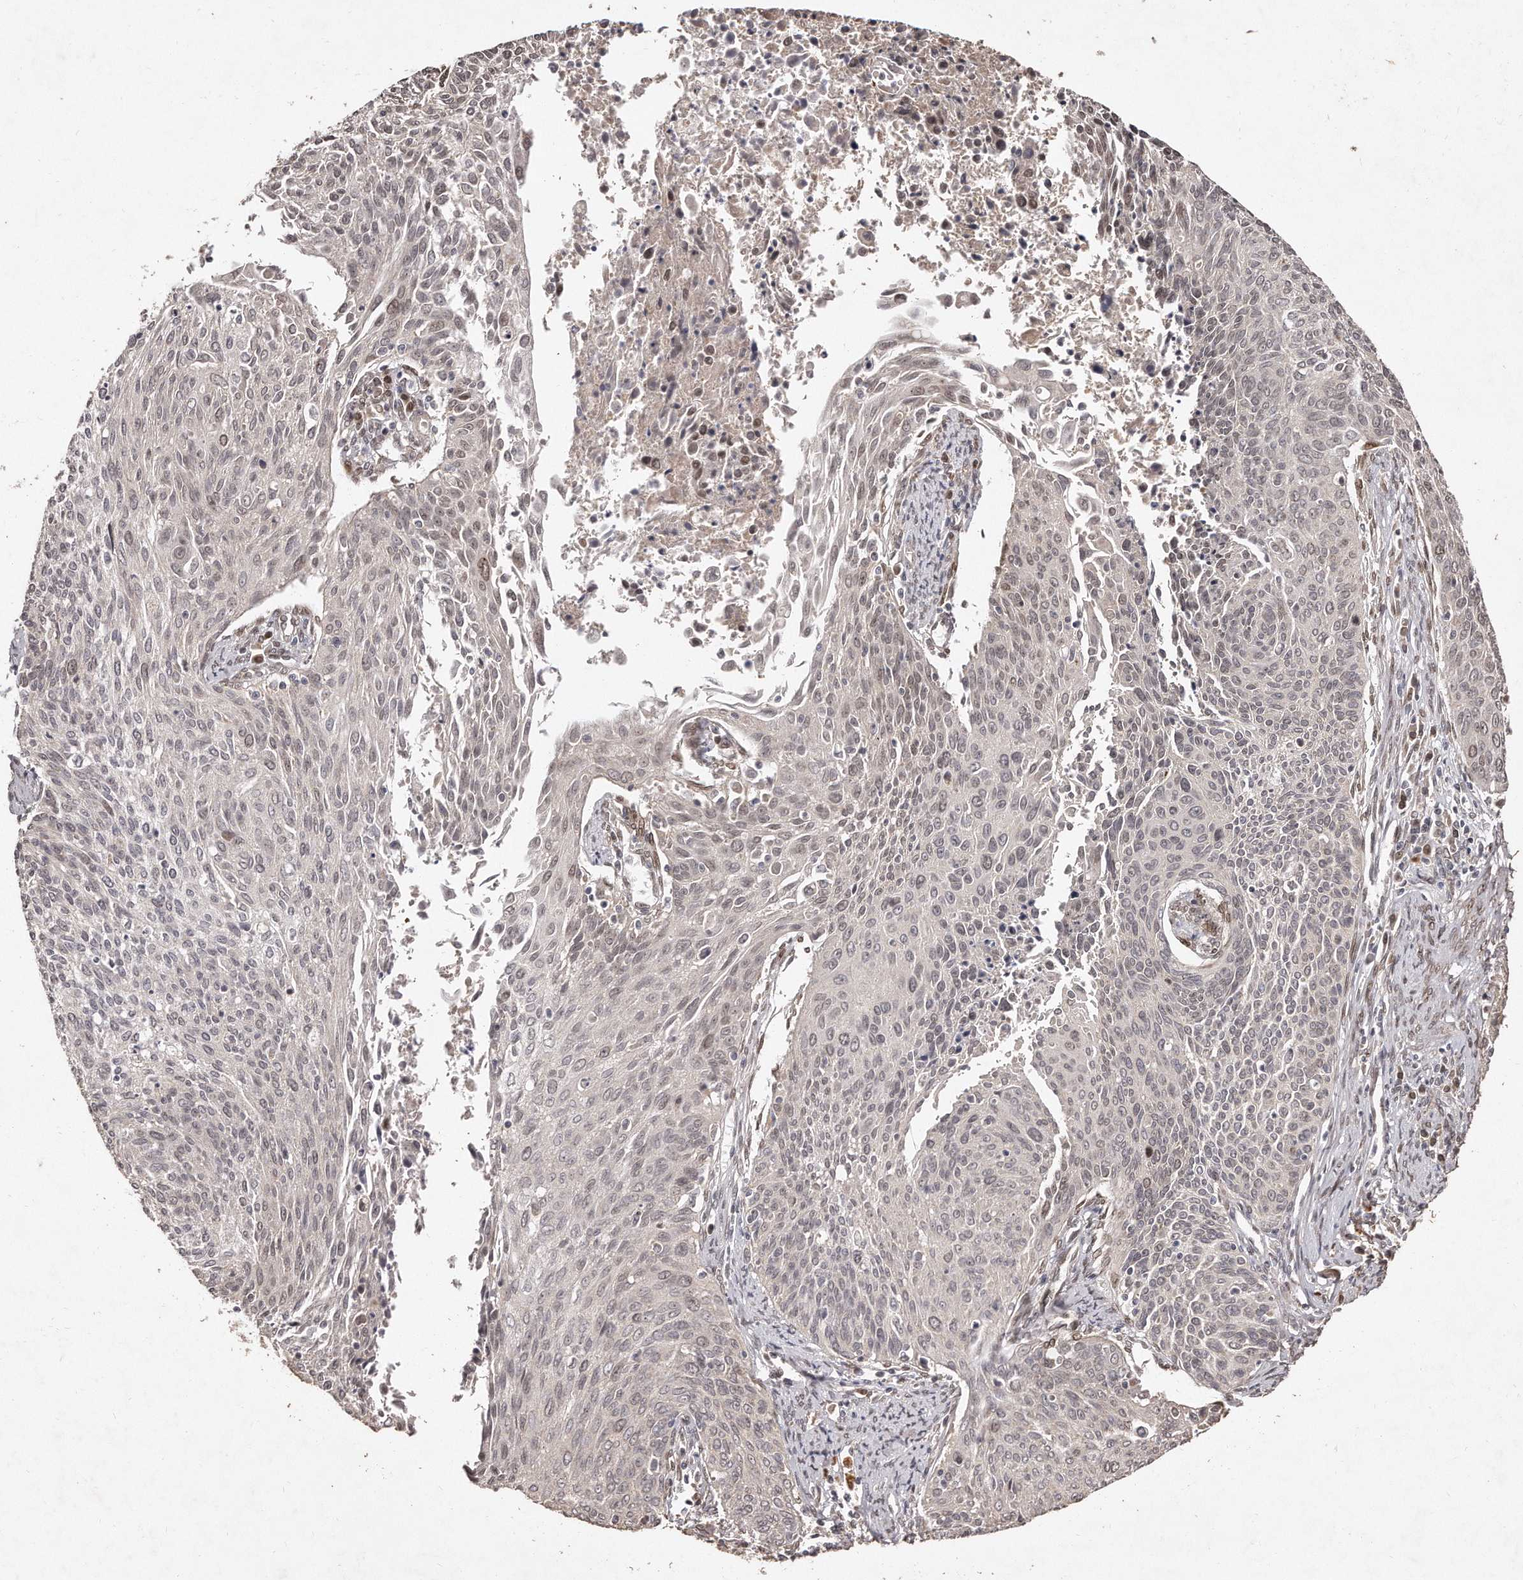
{"staining": {"intensity": "weak", "quantity": "25%-75%", "location": "nuclear"}, "tissue": "cervical cancer", "cell_type": "Tumor cells", "image_type": "cancer", "snomed": [{"axis": "morphology", "description": "Squamous cell carcinoma, NOS"}, {"axis": "topography", "description": "Cervix"}], "caption": "Immunohistochemistry (IHC) (DAB) staining of cervical cancer (squamous cell carcinoma) exhibits weak nuclear protein staining in approximately 25%-75% of tumor cells.", "gene": "HASPIN", "patient": {"sex": "female", "age": 55}}